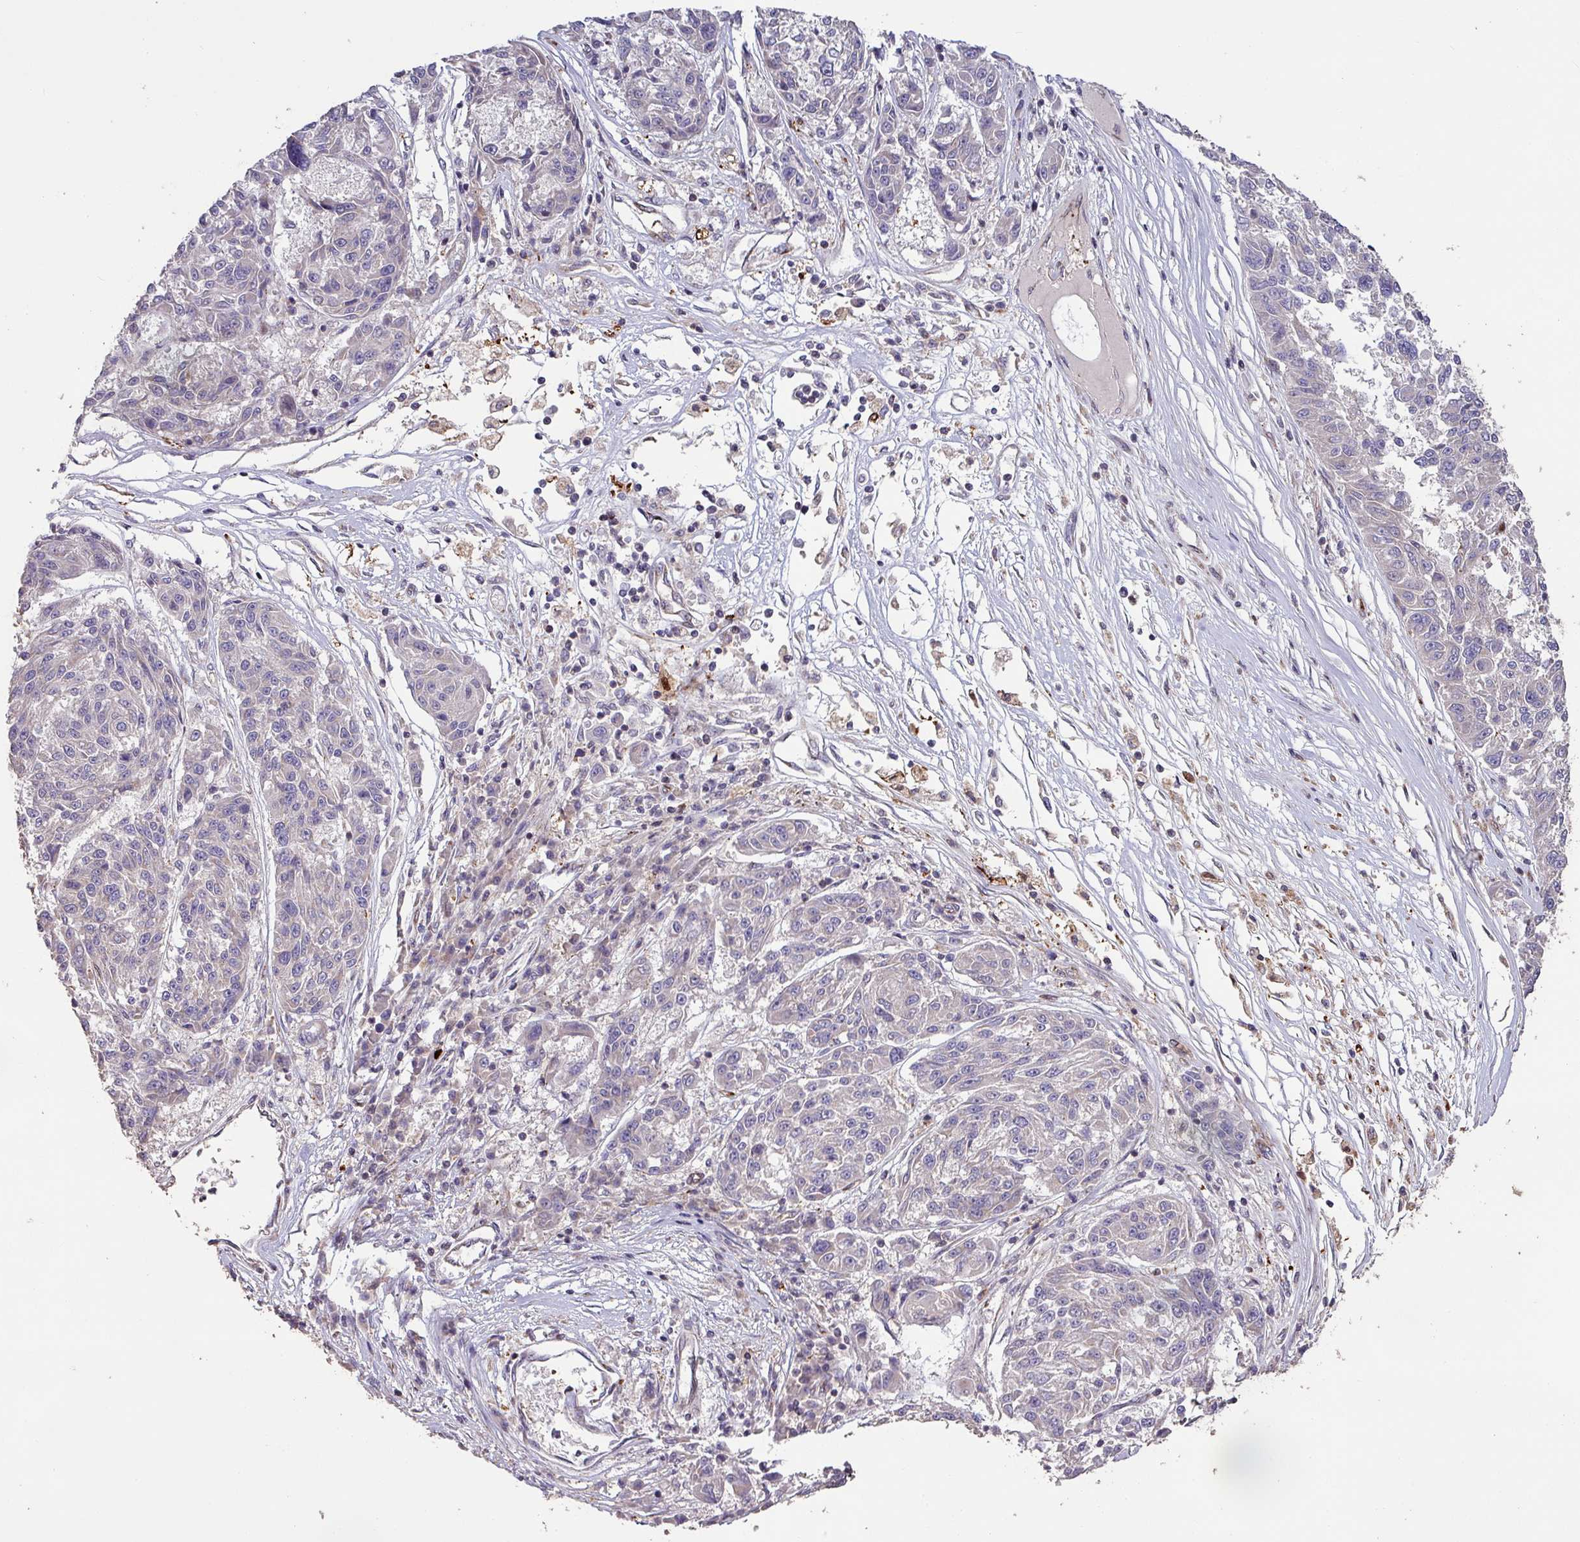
{"staining": {"intensity": "negative", "quantity": "none", "location": "none"}, "tissue": "melanoma", "cell_type": "Tumor cells", "image_type": "cancer", "snomed": [{"axis": "morphology", "description": "Malignant melanoma, NOS"}, {"axis": "topography", "description": "Skin"}], "caption": "Protein analysis of melanoma reveals no significant positivity in tumor cells.", "gene": "RPL23A", "patient": {"sex": "male", "age": 53}}